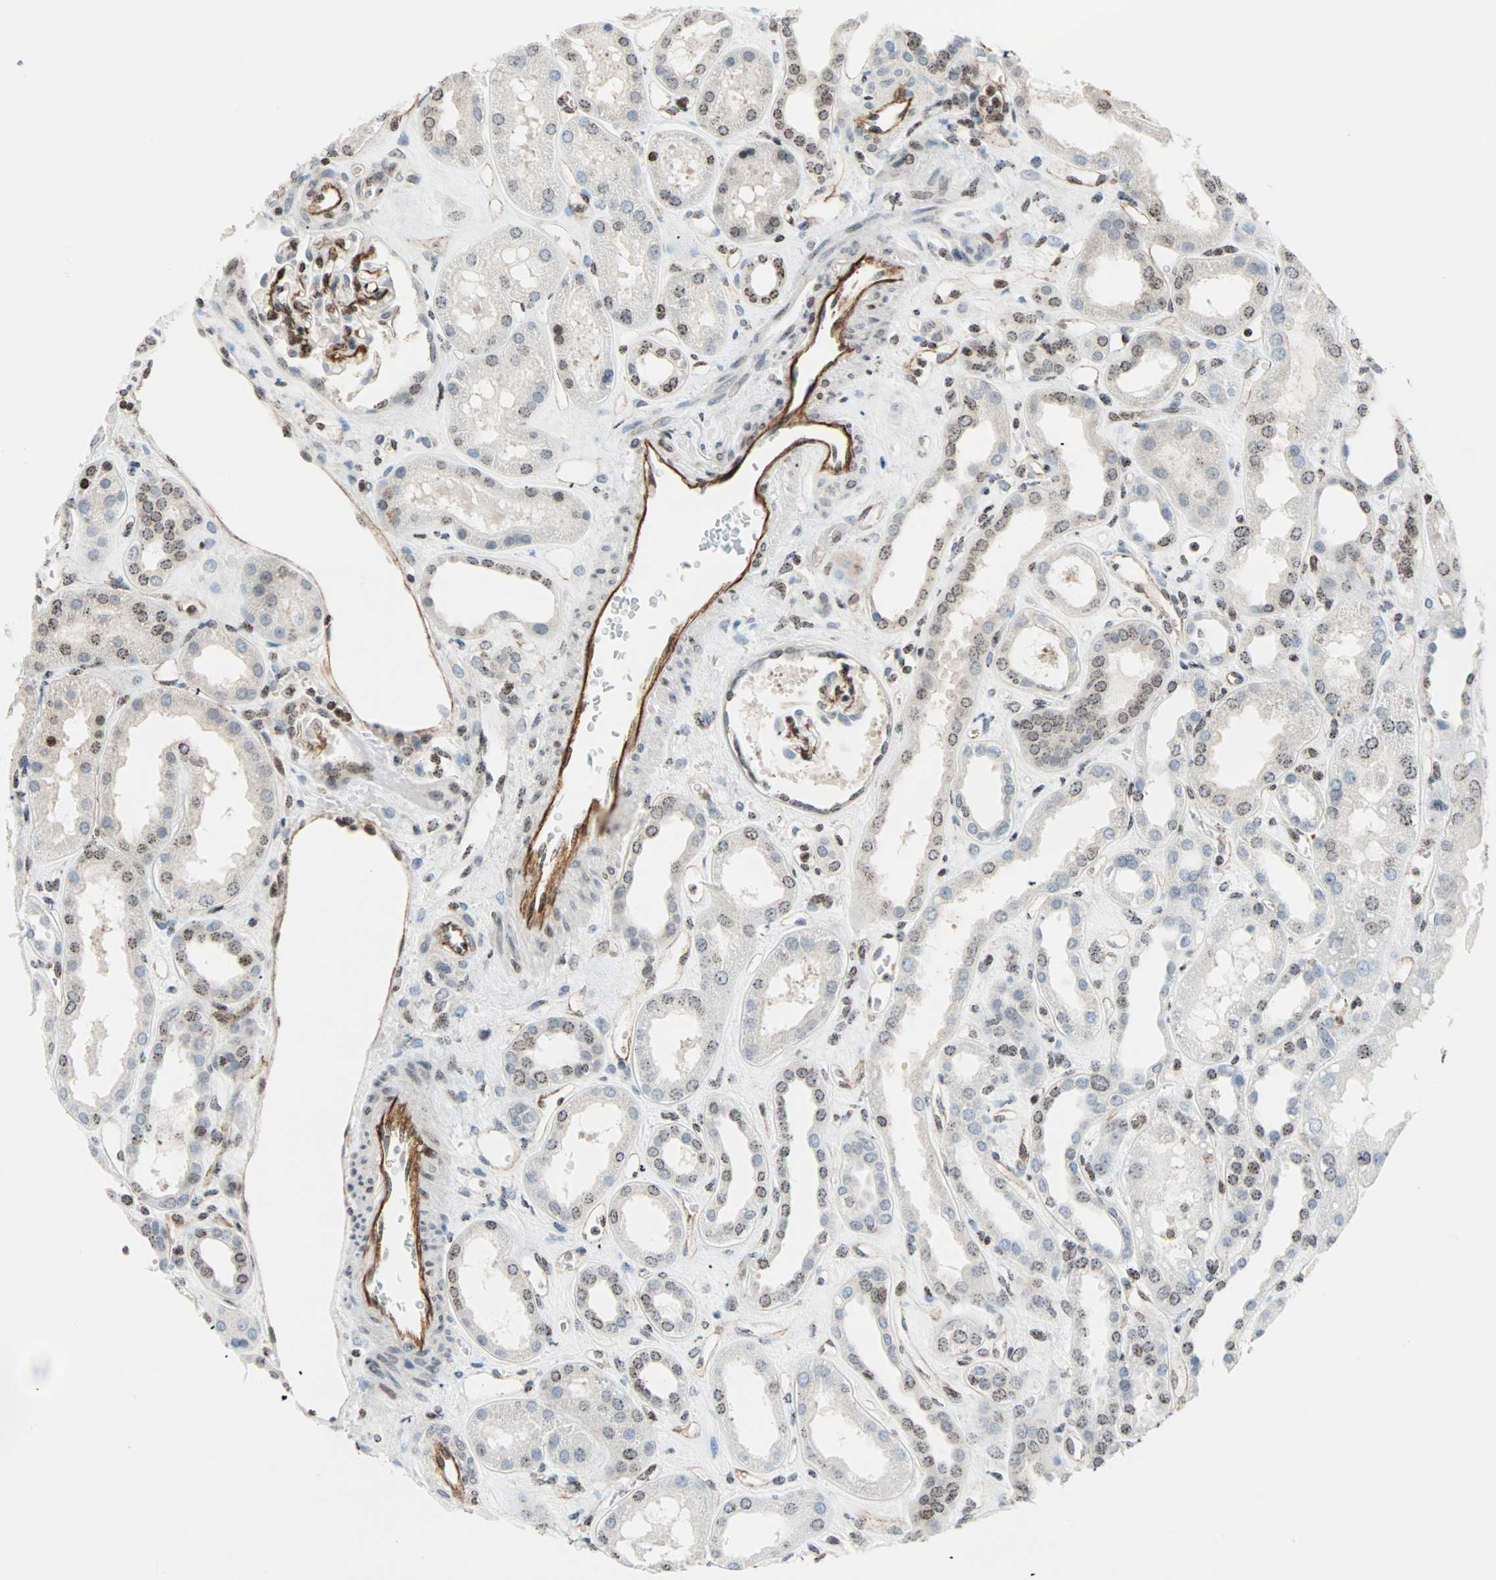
{"staining": {"intensity": "weak", "quantity": "25%-75%", "location": "nuclear"}, "tissue": "kidney", "cell_type": "Cells in glomeruli", "image_type": "normal", "snomed": [{"axis": "morphology", "description": "Normal tissue, NOS"}, {"axis": "topography", "description": "Kidney"}], "caption": "High-power microscopy captured an immunohistochemistry (IHC) image of benign kidney, revealing weak nuclear expression in approximately 25%-75% of cells in glomeruli.", "gene": "CENPA", "patient": {"sex": "male", "age": 59}}